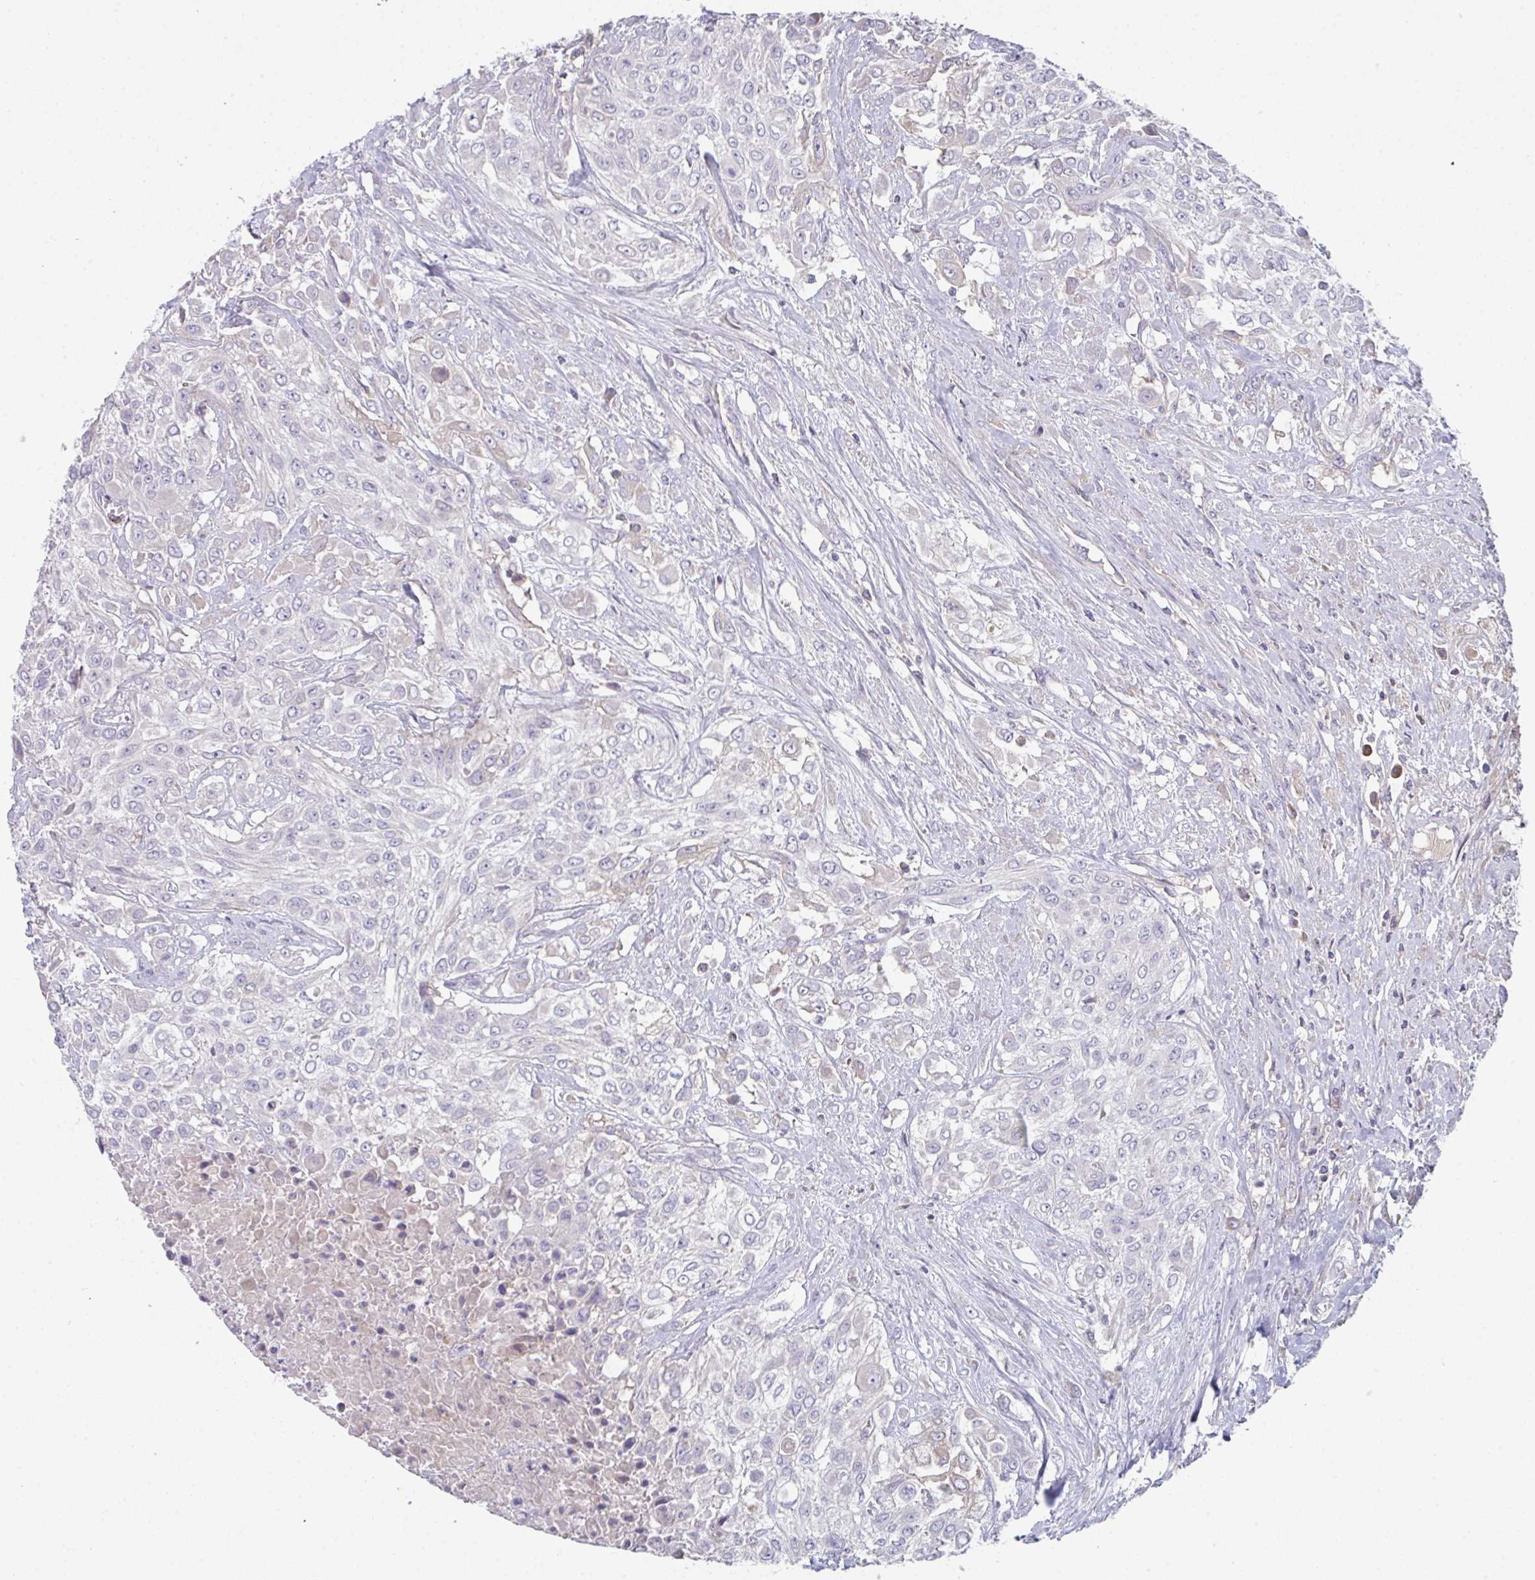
{"staining": {"intensity": "negative", "quantity": "none", "location": "none"}, "tissue": "urothelial cancer", "cell_type": "Tumor cells", "image_type": "cancer", "snomed": [{"axis": "morphology", "description": "Urothelial carcinoma, High grade"}, {"axis": "topography", "description": "Urinary bladder"}], "caption": "Tumor cells show no significant expression in urothelial carcinoma (high-grade).", "gene": "HGFAC", "patient": {"sex": "male", "age": 57}}